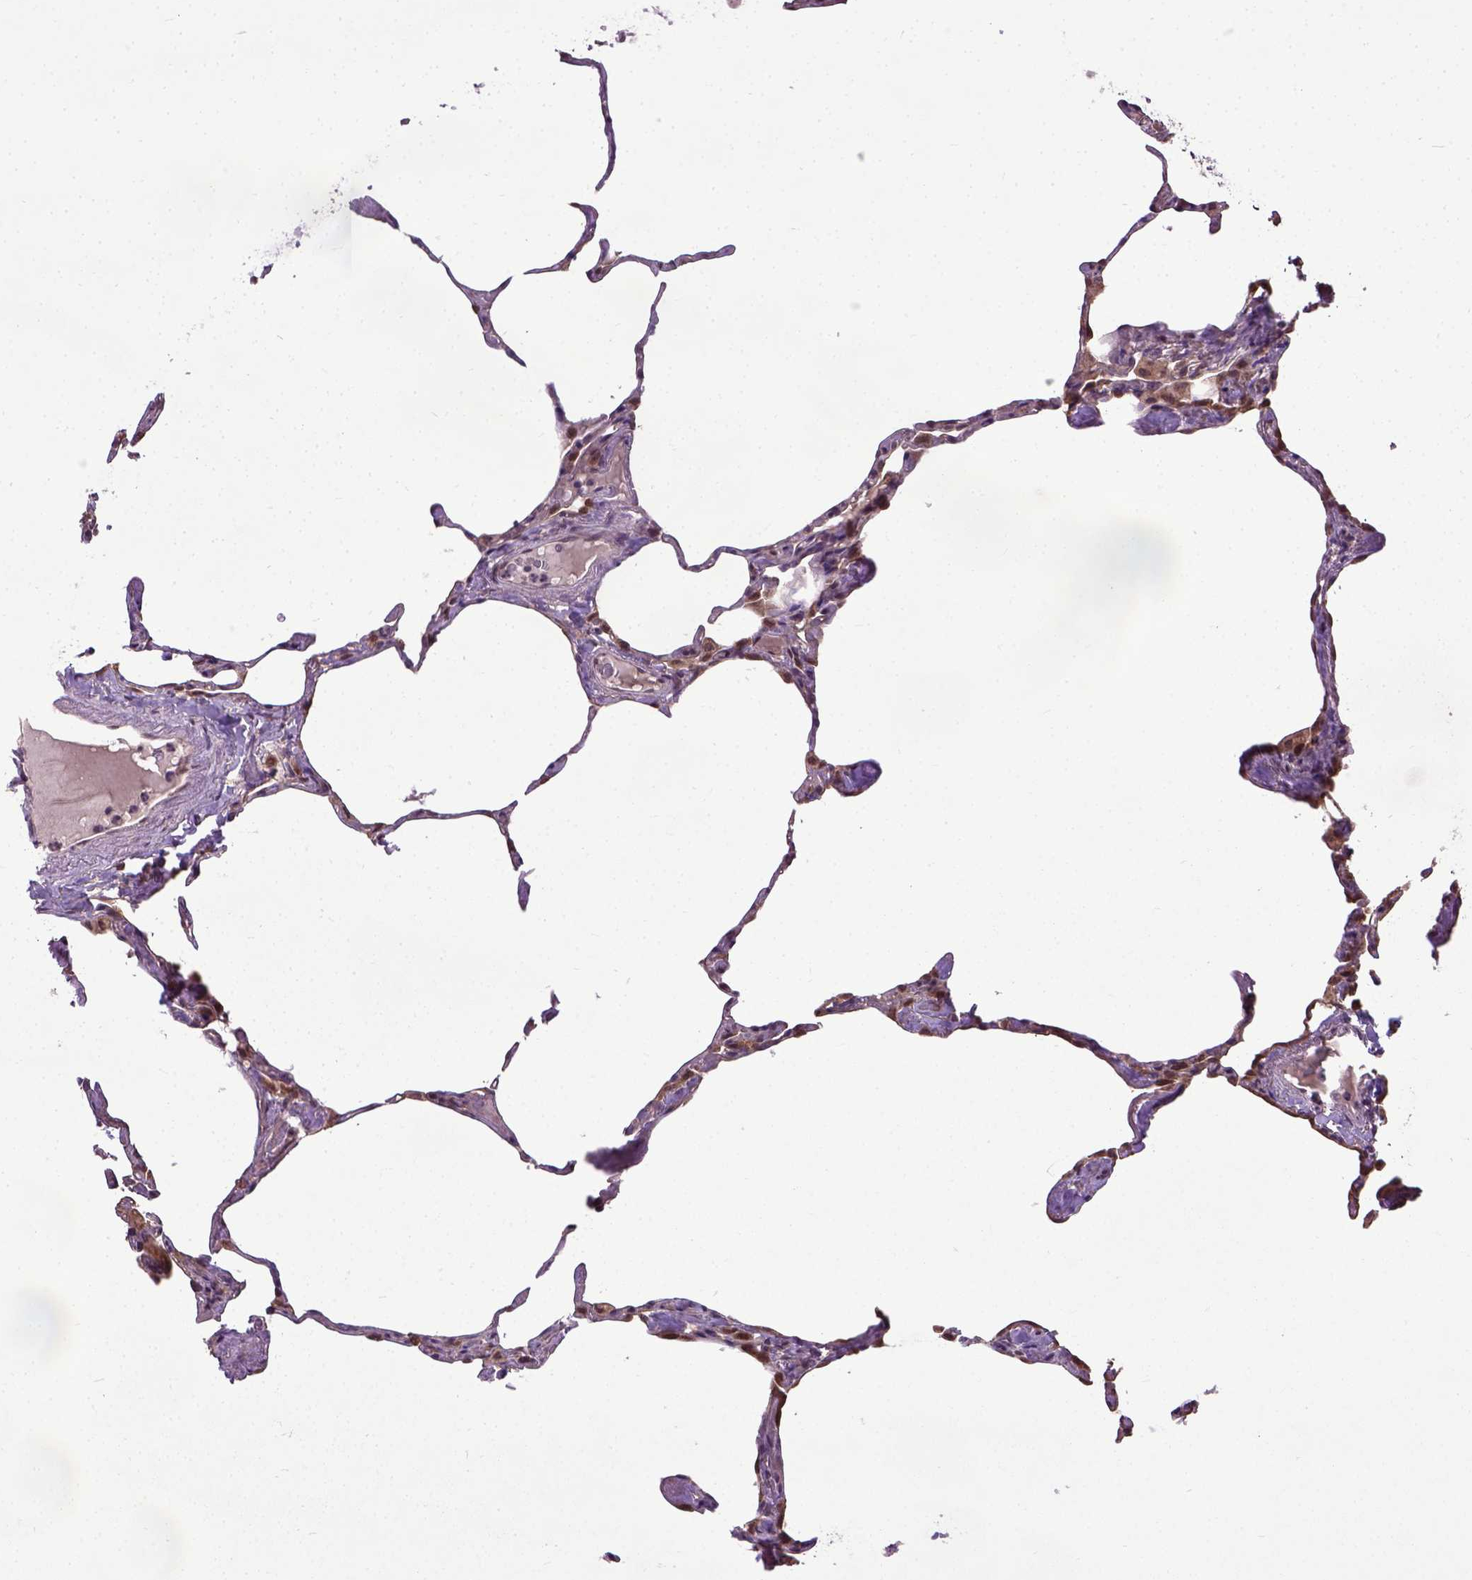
{"staining": {"intensity": "strong", "quantity": "25%-75%", "location": "cytoplasmic/membranous,nuclear"}, "tissue": "lung", "cell_type": "Alveolar cells", "image_type": "normal", "snomed": [{"axis": "morphology", "description": "Normal tissue, NOS"}, {"axis": "topography", "description": "Lung"}], "caption": "This photomicrograph reveals immunohistochemistry (IHC) staining of normal human lung, with high strong cytoplasmic/membranous,nuclear staining in approximately 25%-75% of alveolar cells.", "gene": "UBA3", "patient": {"sex": "male", "age": 65}}